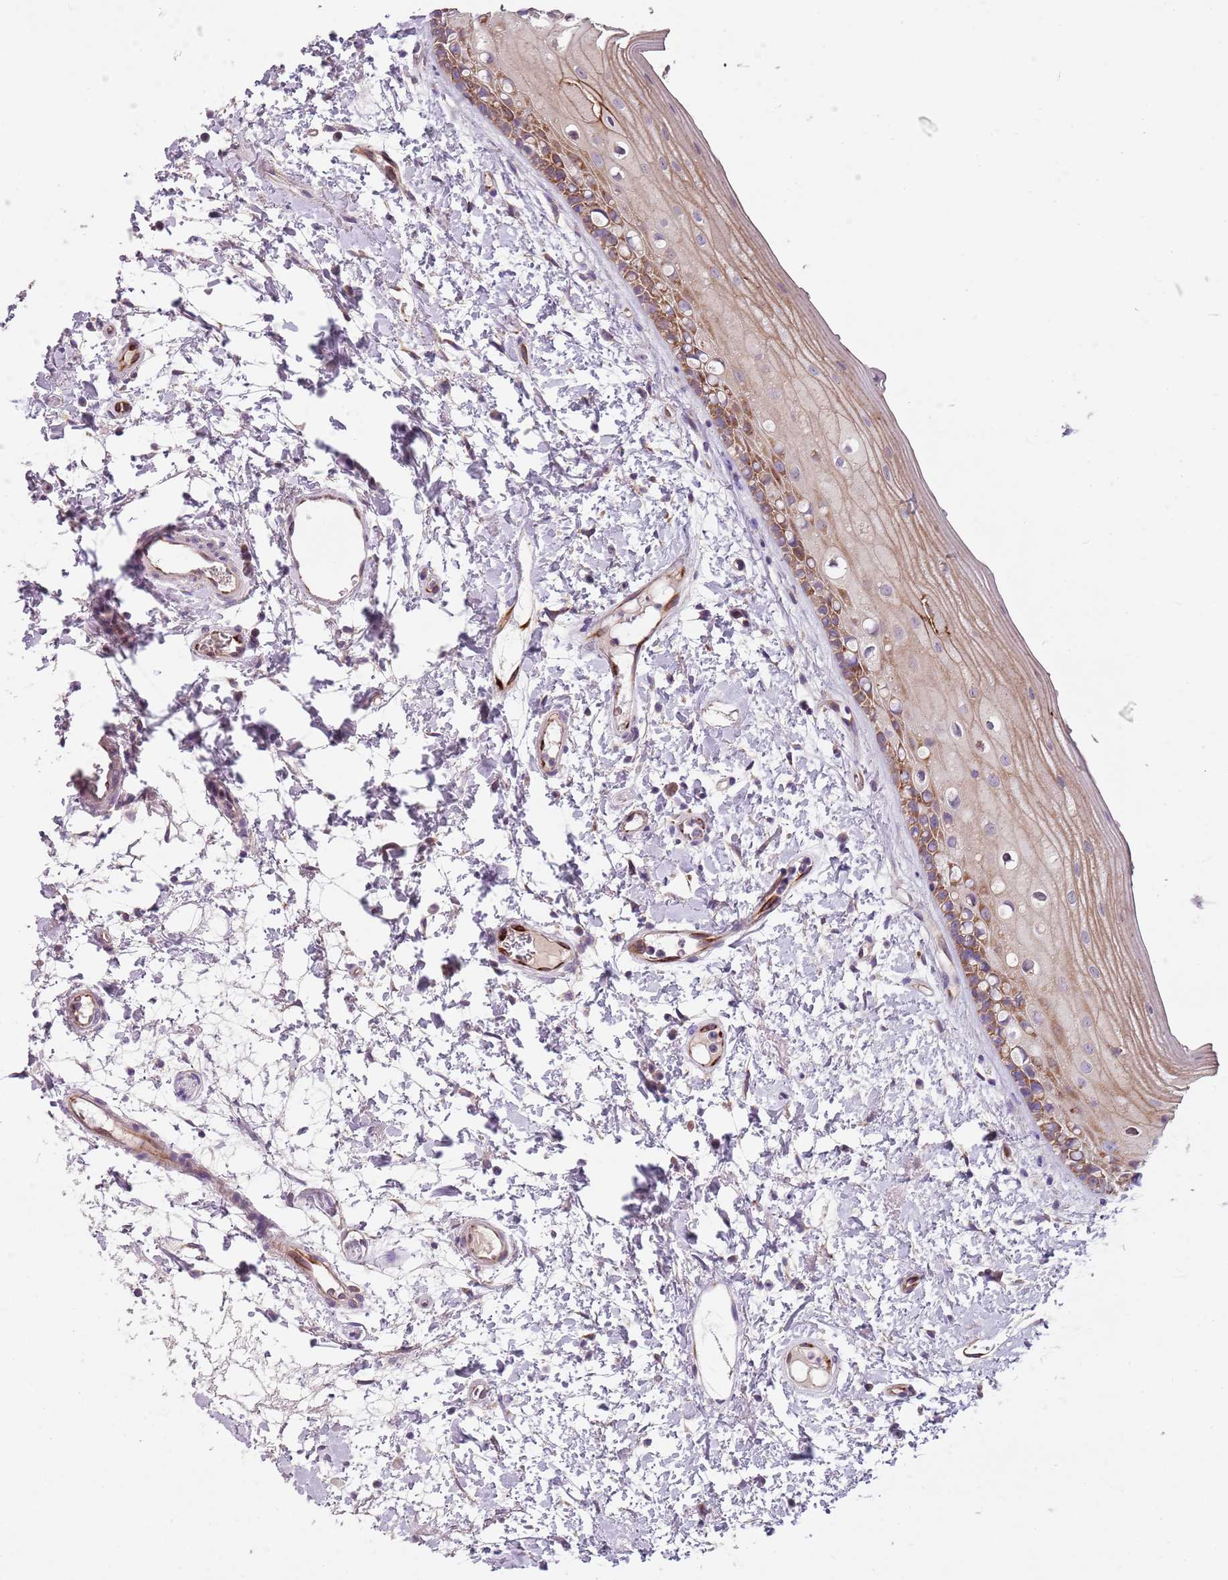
{"staining": {"intensity": "moderate", "quantity": ">75%", "location": "cytoplasmic/membranous"}, "tissue": "oral mucosa", "cell_type": "Squamous epithelial cells", "image_type": "normal", "snomed": [{"axis": "morphology", "description": "Normal tissue, NOS"}, {"axis": "topography", "description": "Oral tissue"}], "caption": "Immunohistochemistry (IHC) histopathology image of benign oral mucosa: oral mucosa stained using immunohistochemistry (IHC) demonstrates medium levels of moderate protein expression localized specifically in the cytoplasmic/membranous of squamous epithelial cells, appearing as a cytoplasmic/membranous brown color.", "gene": "ZNF583", "patient": {"sex": "female", "age": 76}}